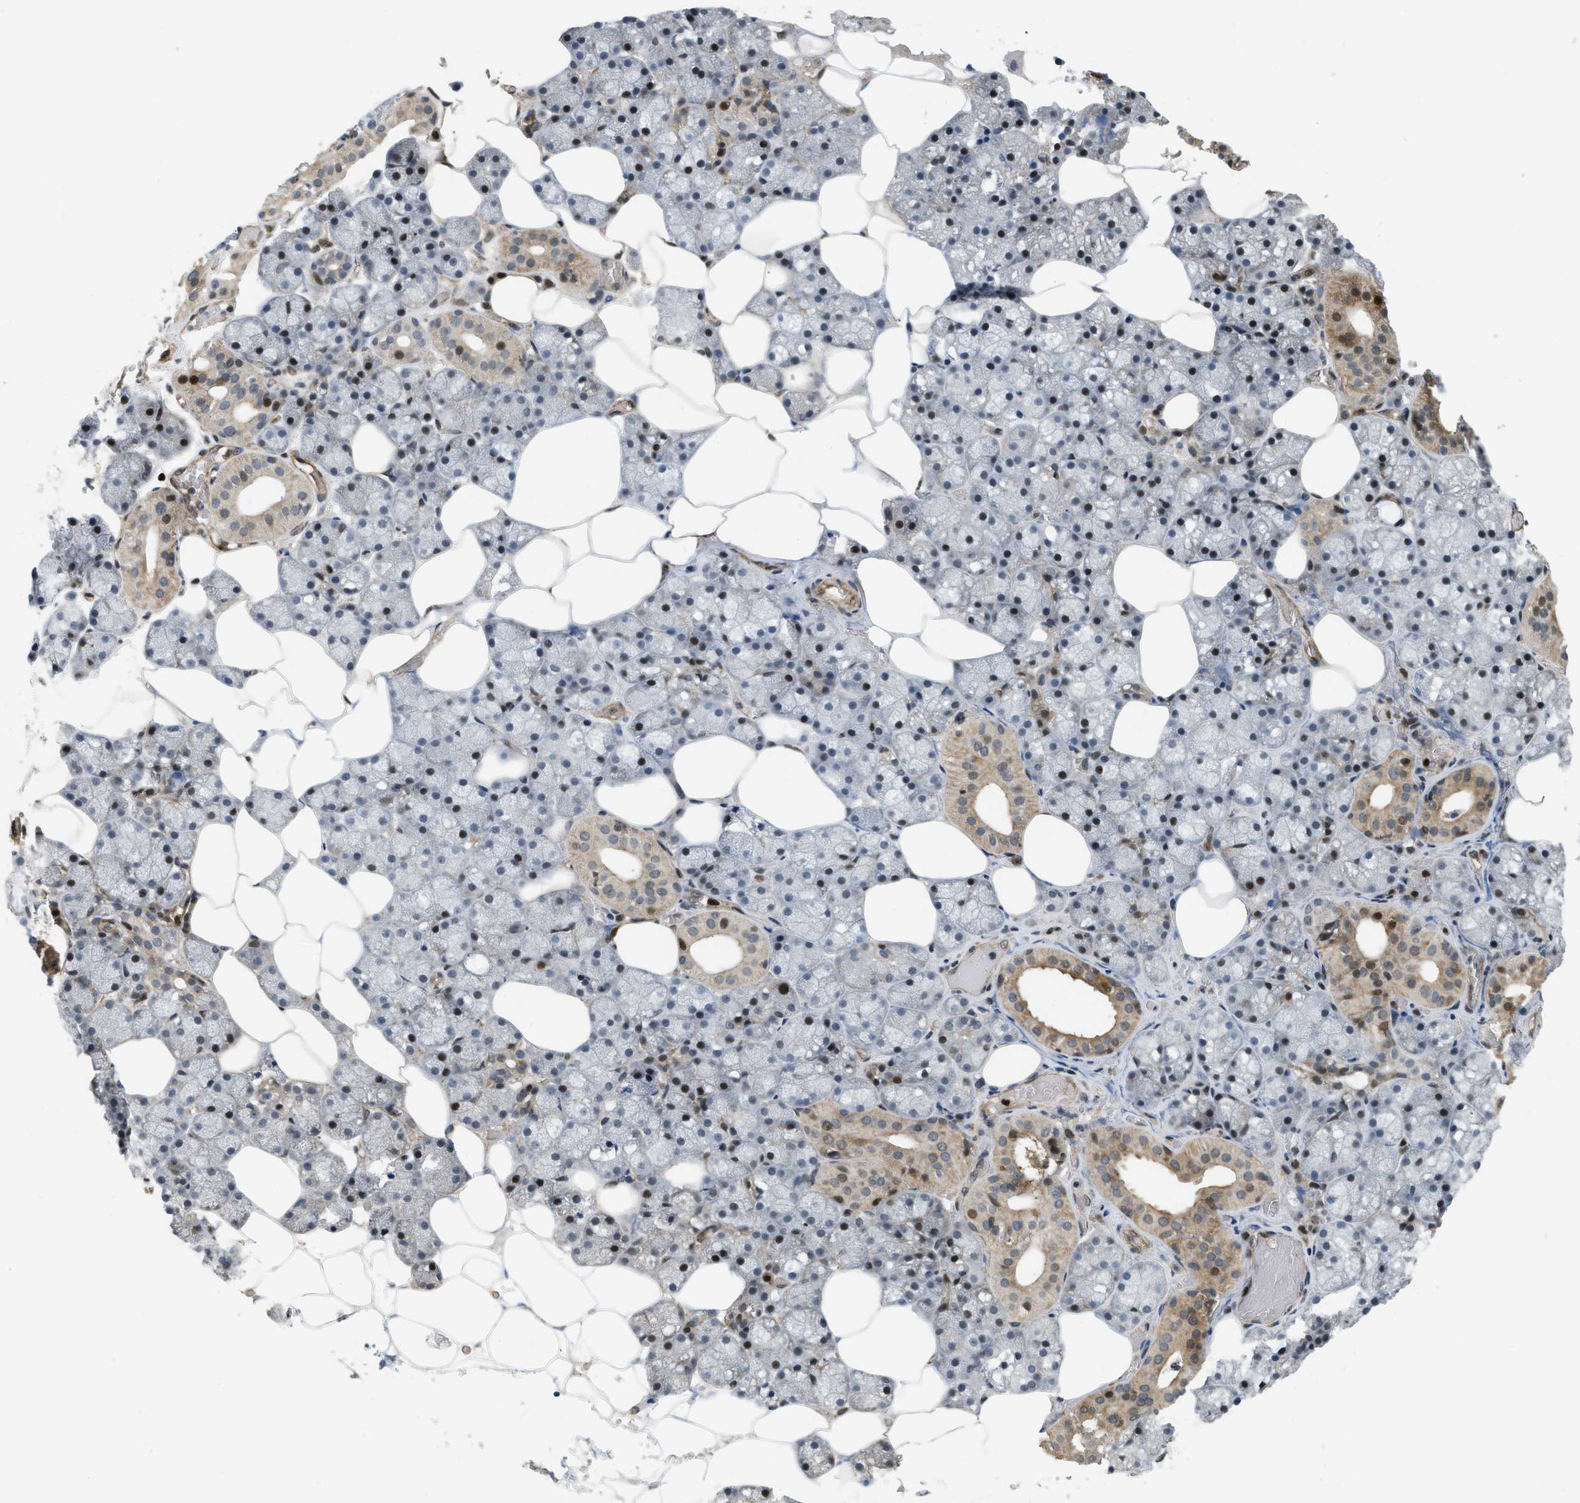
{"staining": {"intensity": "strong", "quantity": "<25%", "location": "cytoplasmic/membranous,nuclear"}, "tissue": "salivary gland", "cell_type": "Glandular cells", "image_type": "normal", "snomed": [{"axis": "morphology", "description": "Normal tissue, NOS"}, {"axis": "topography", "description": "Salivary gland"}], "caption": "This is a histology image of immunohistochemistry staining of normal salivary gland, which shows strong expression in the cytoplasmic/membranous,nuclear of glandular cells.", "gene": "LTA4H", "patient": {"sex": "male", "age": 62}}